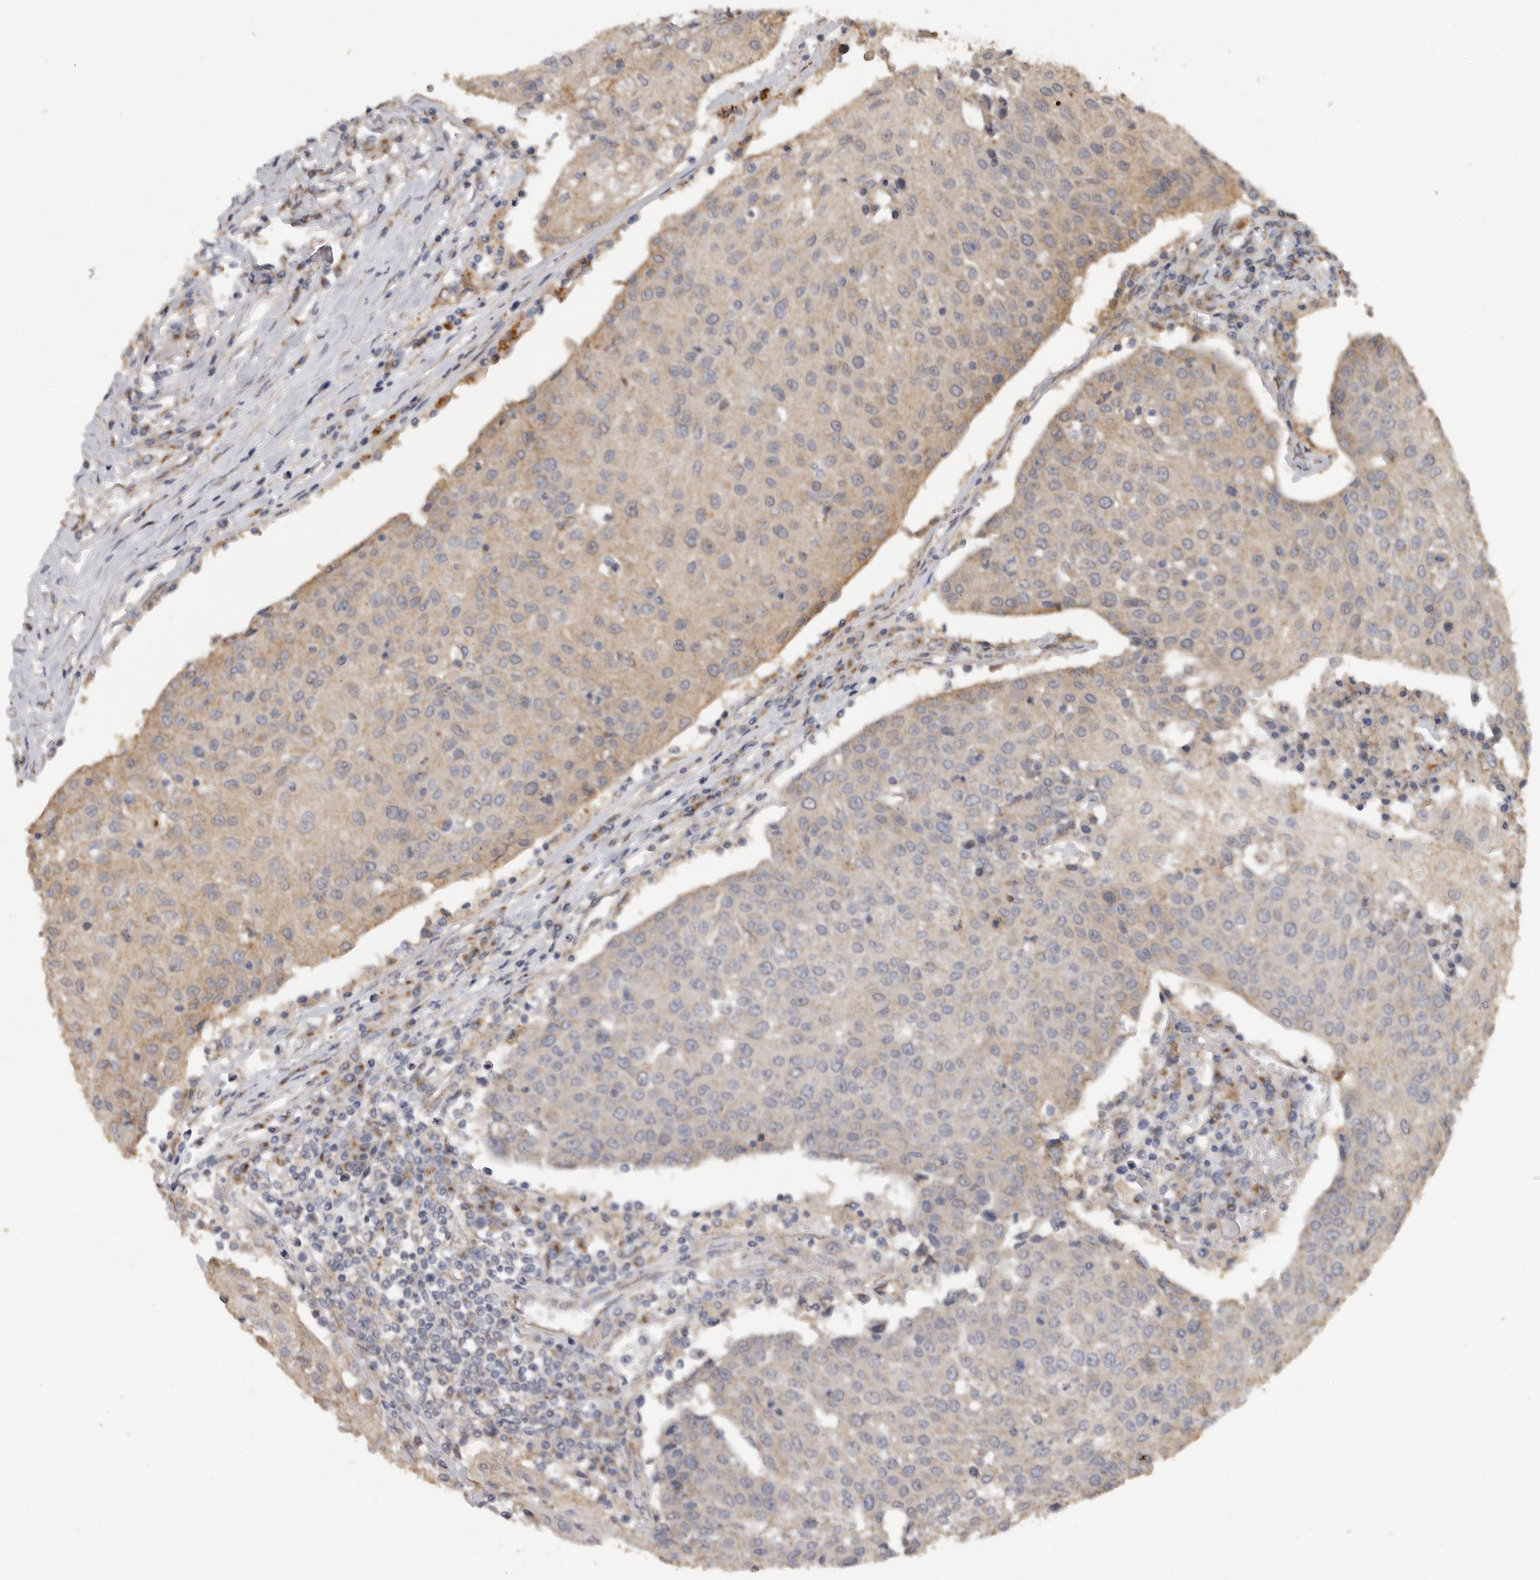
{"staining": {"intensity": "weak", "quantity": "<25%", "location": "cytoplasmic/membranous"}, "tissue": "urothelial cancer", "cell_type": "Tumor cells", "image_type": "cancer", "snomed": [{"axis": "morphology", "description": "Urothelial carcinoma, High grade"}, {"axis": "topography", "description": "Urinary bladder"}], "caption": "The image demonstrates no significant expression in tumor cells of urothelial cancer.", "gene": "PODXL2", "patient": {"sex": "female", "age": 85}}